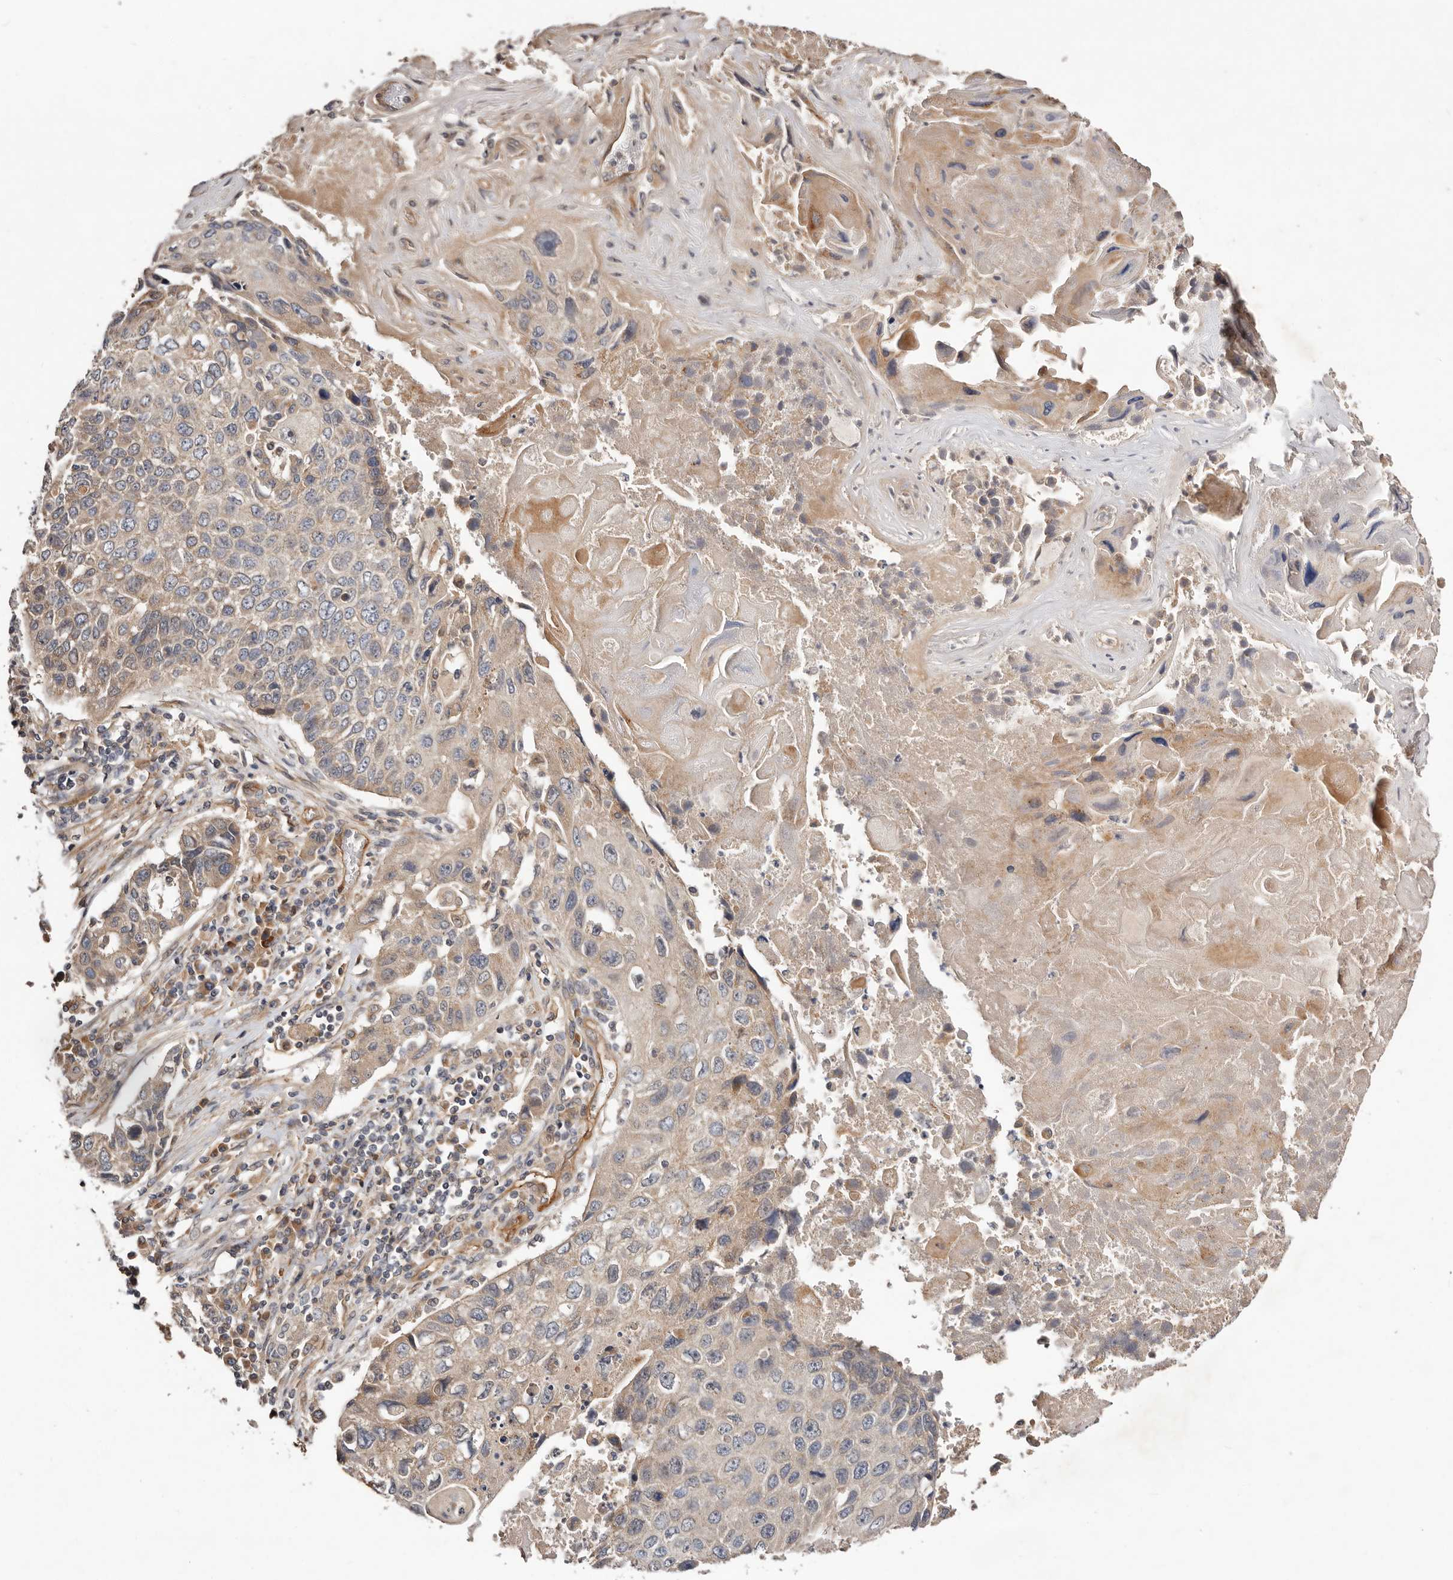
{"staining": {"intensity": "weak", "quantity": "<25%", "location": "cytoplasmic/membranous"}, "tissue": "lung cancer", "cell_type": "Tumor cells", "image_type": "cancer", "snomed": [{"axis": "morphology", "description": "Squamous cell carcinoma, NOS"}, {"axis": "topography", "description": "Lung"}], "caption": "Immunohistochemistry (IHC) micrograph of human lung squamous cell carcinoma stained for a protein (brown), which exhibits no staining in tumor cells.", "gene": "MACF1", "patient": {"sex": "male", "age": 61}}